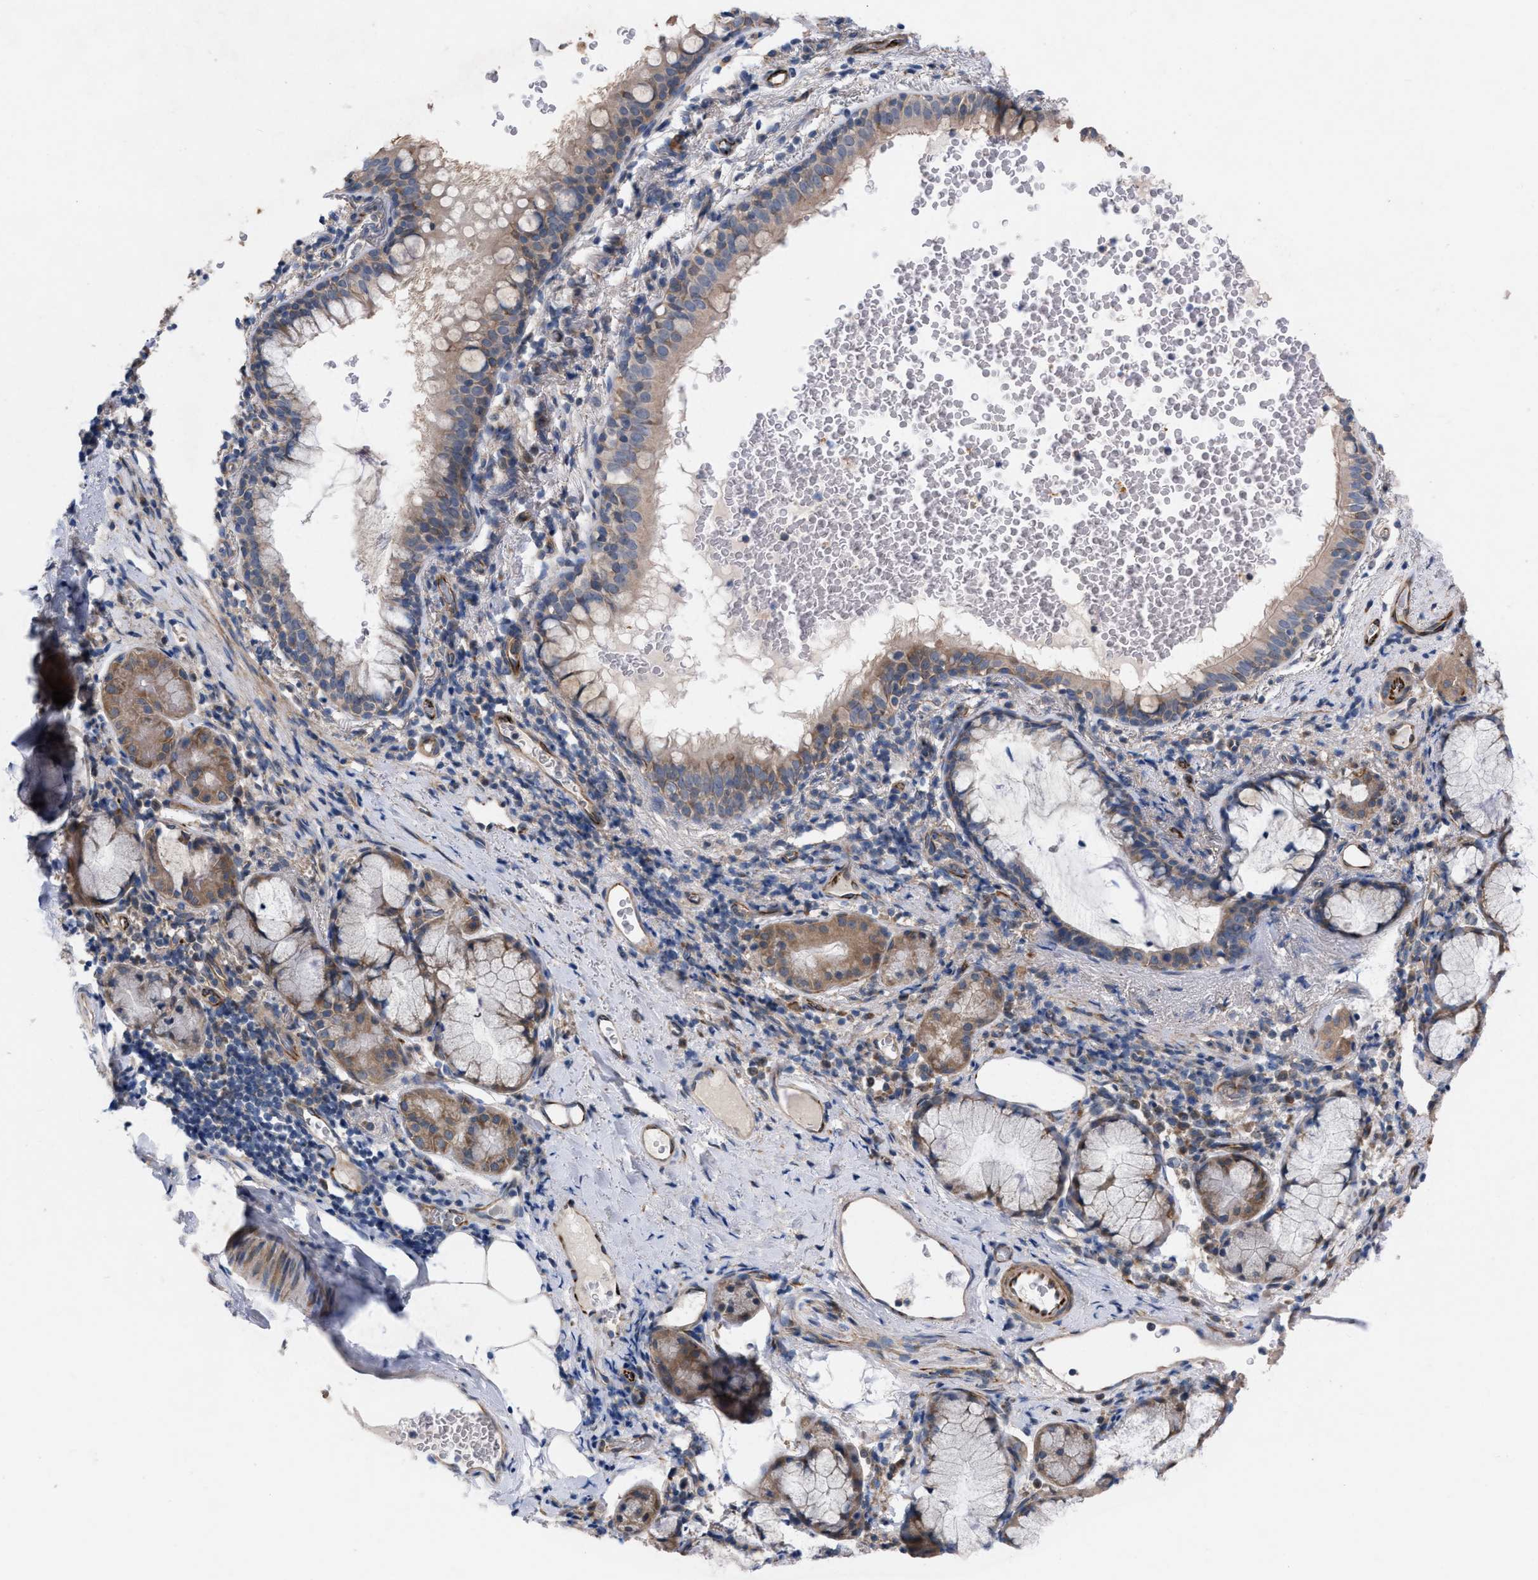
{"staining": {"intensity": "weak", "quantity": ">75%", "location": "cytoplasmic/membranous"}, "tissue": "bronchus", "cell_type": "Respiratory epithelial cells", "image_type": "normal", "snomed": [{"axis": "morphology", "description": "Normal tissue, NOS"}, {"axis": "morphology", "description": "Inflammation, NOS"}, {"axis": "topography", "description": "Cartilage tissue"}, {"axis": "topography", "description": "Bronchus"}], "caption": "Immunohistochemistry (IHC) (DAB (3,3'-diaminobenzidine)) staining of unremarkable human bronchus shows weak cytoplasmic/membranous protein positivity in about >75% of respiratory epithelial cells.", "gene": "TMEM131", "patient": {"sex": "male", "age": 77}}